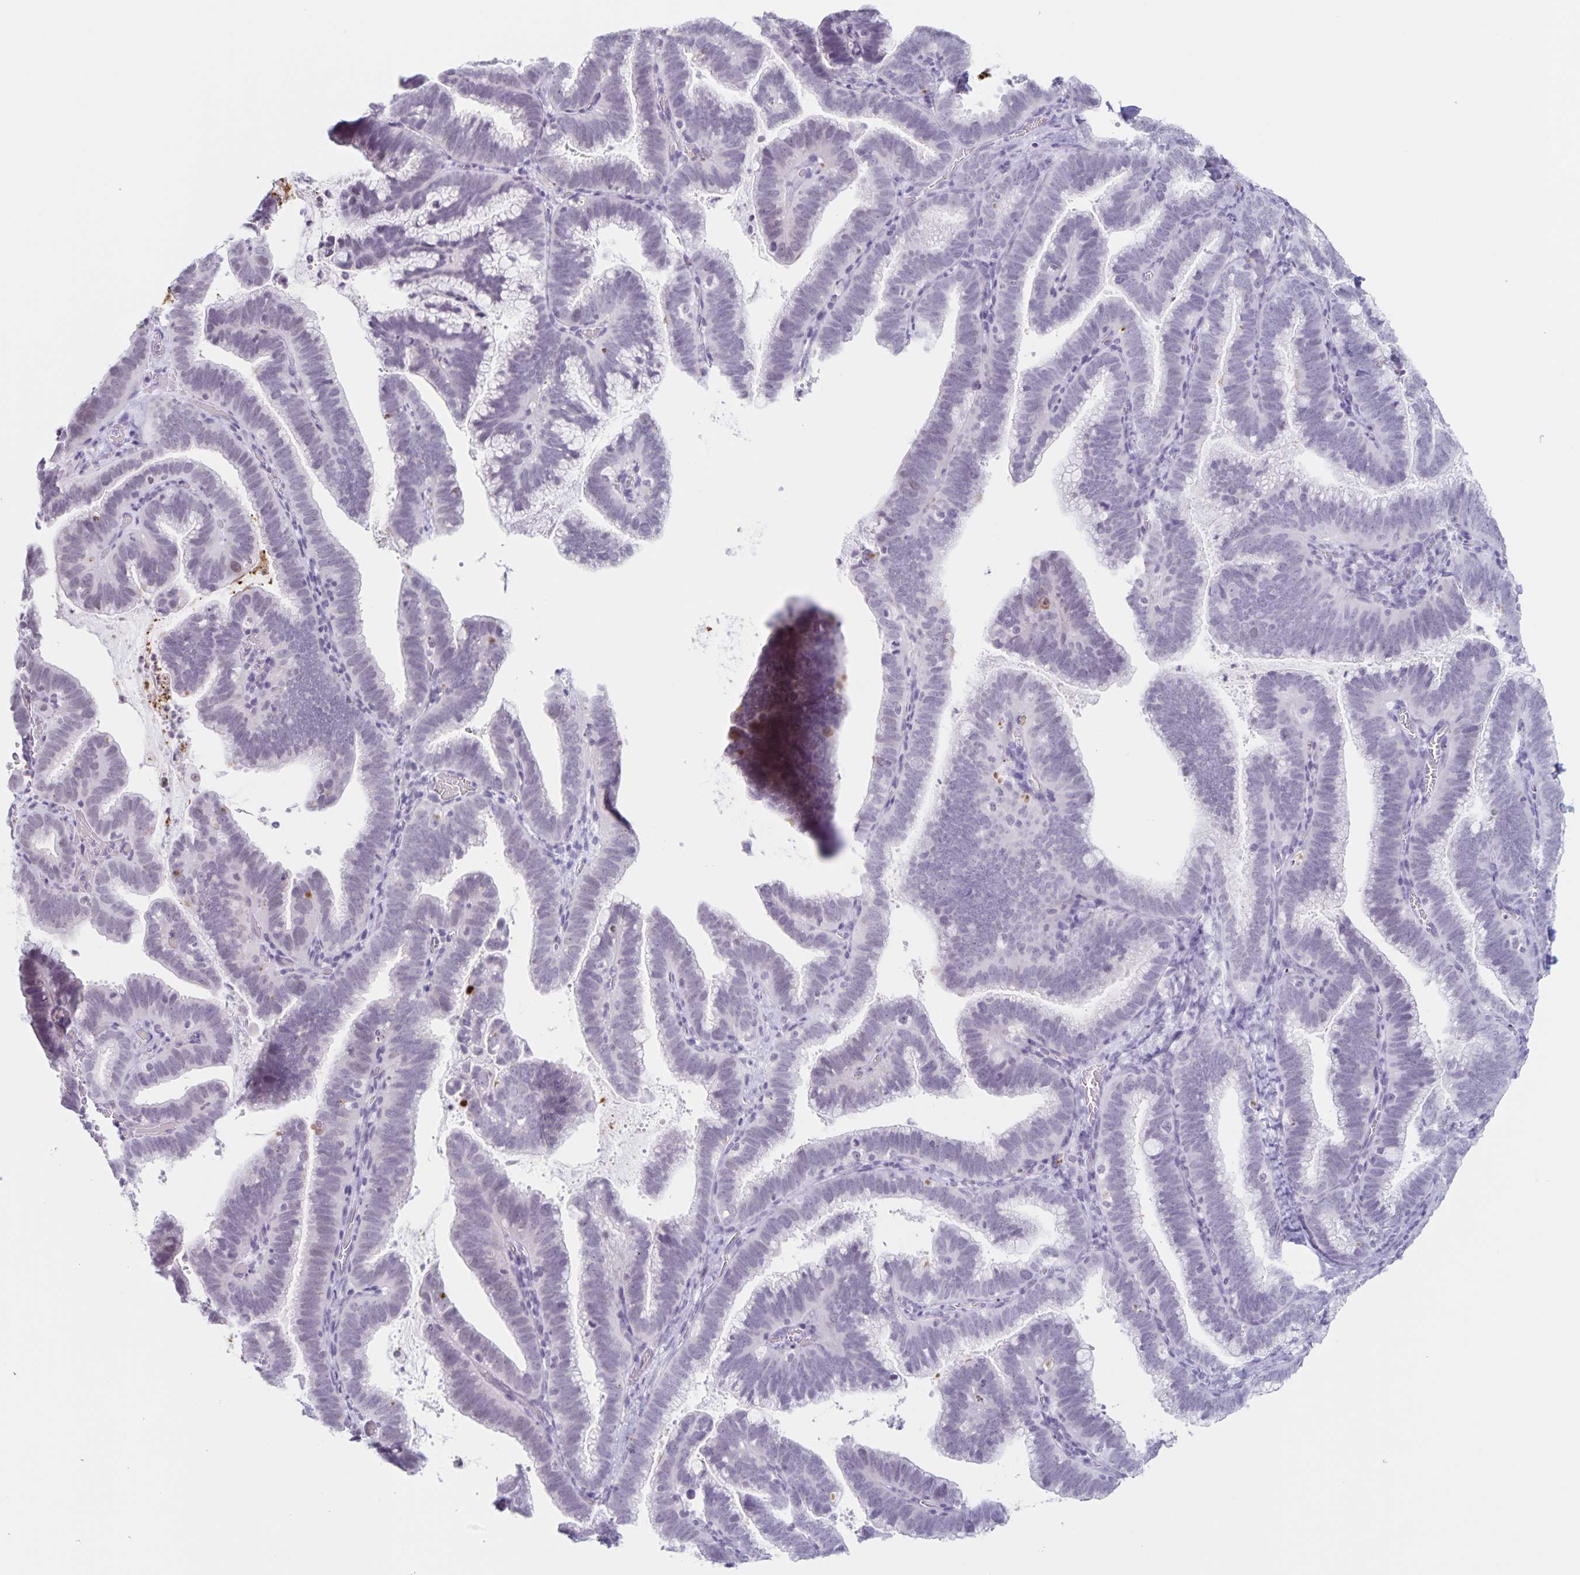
{"staining": {"intensity": "negative", "quantity": "none", "location": "none"}, "tissue": "cervical cancer", "cell_type": "Tumor cells", "image_type": "cancer", "snomed": [{"axis": "morphology", "description": "Adenocarcinoma, NOS"}, {"axis": "topography", "description": "Cervix"}], "caption": "This is an immunohistochemistry (IHC) image of human cervical adenocarcinoma. There is no staining in tumor cells.", "gene": "LCE6A", "patient": {"sex": "female", "age": 61}}